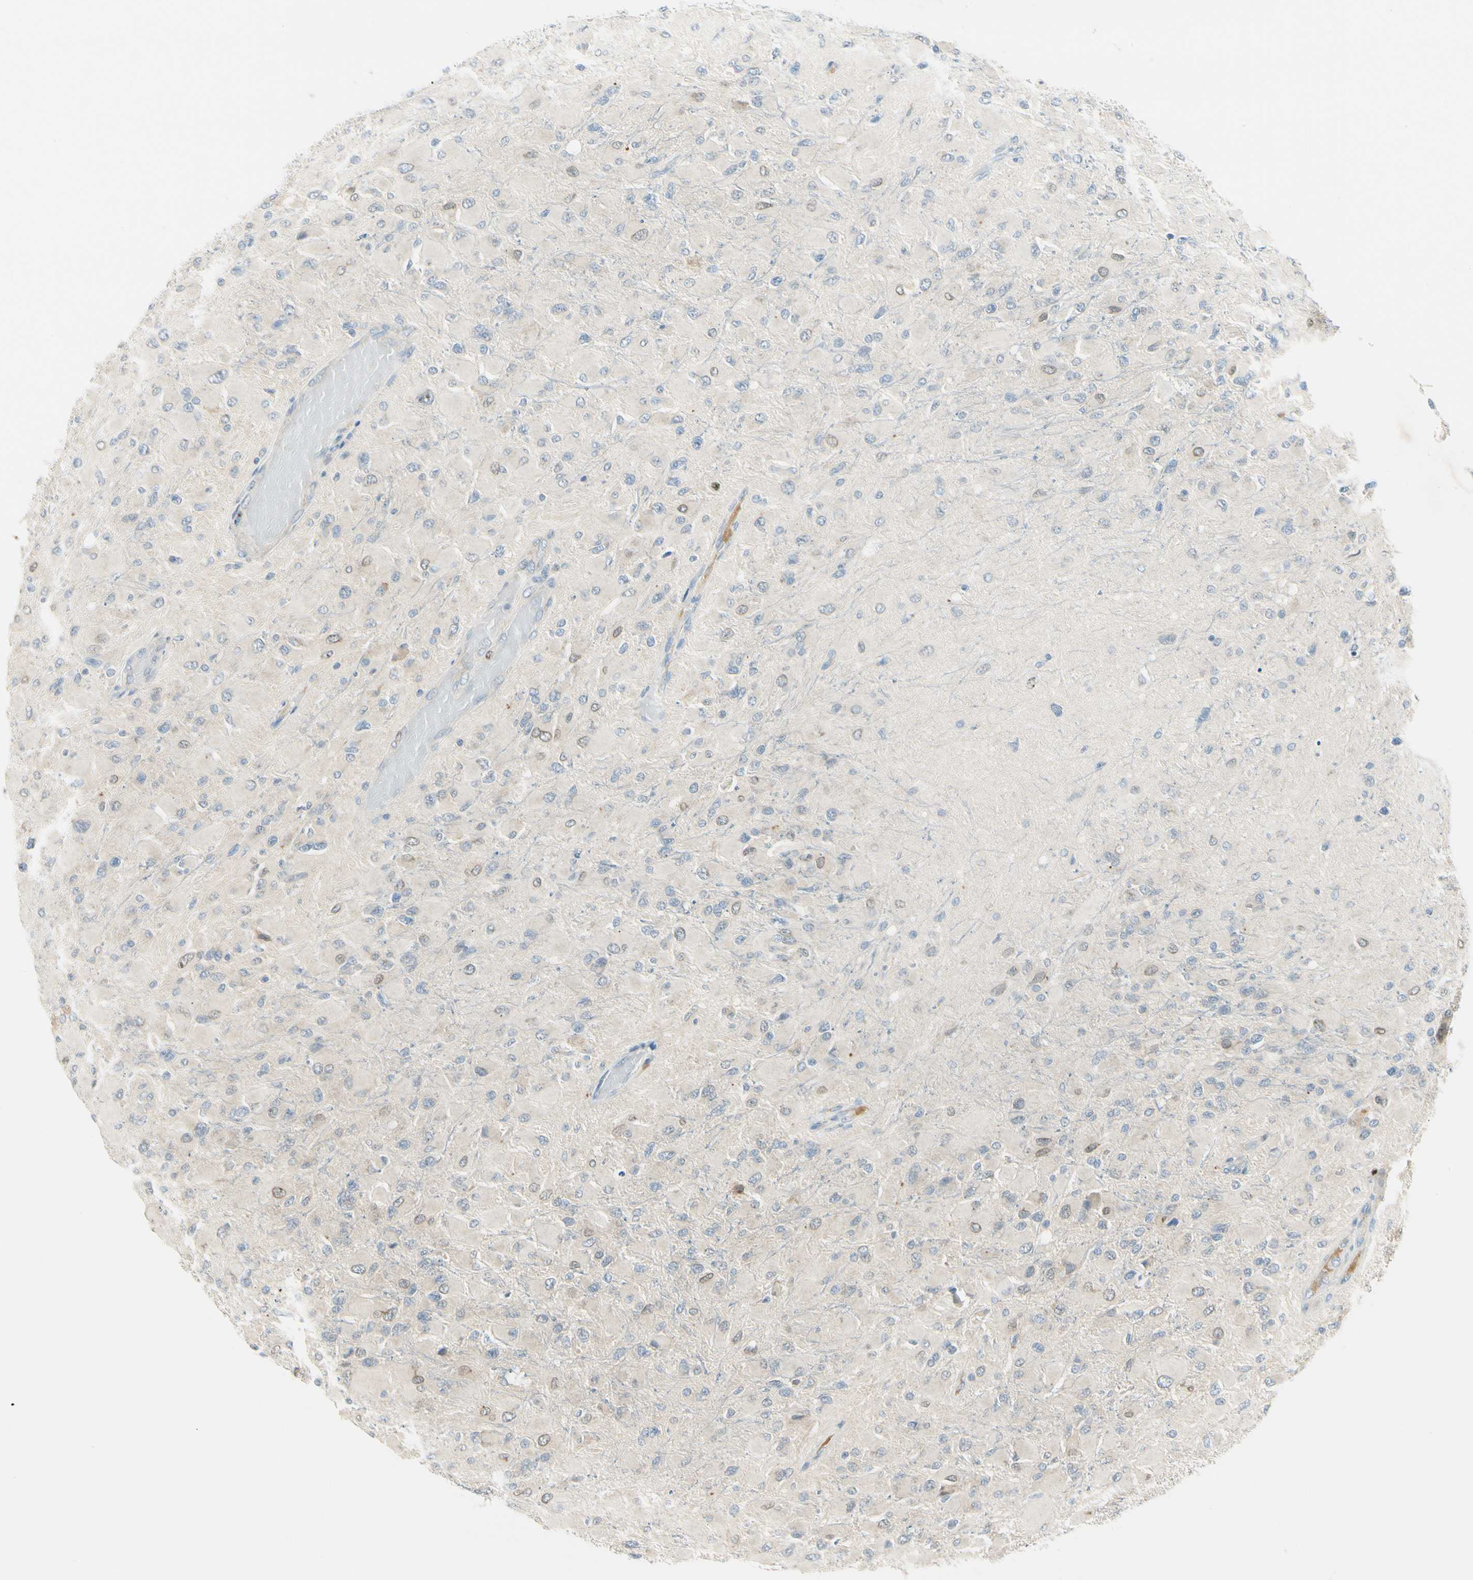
{"staining": {"intensity": "weak", "quantity": "<25%", "location": "nuclear"}, "tissue": "glioma", "cell_type": "Tumor cells", "image_type": "cancer", "snomed": [{"axis": "morphology", "description": "Glioma, malignant, High grade"}, {"axis": "topography", "description": "Cerebral cortex"}], "caption": "Immunohistochemistry image of human malignant glioma (high-grade) stained for a protein (brown), which shows no staining in tumor cells. (DAB immunohistochemistry (IHC) with hematoxylin counter stain).", "gene": "PITX1", "patient": {"sex": "female", "age": 36}}